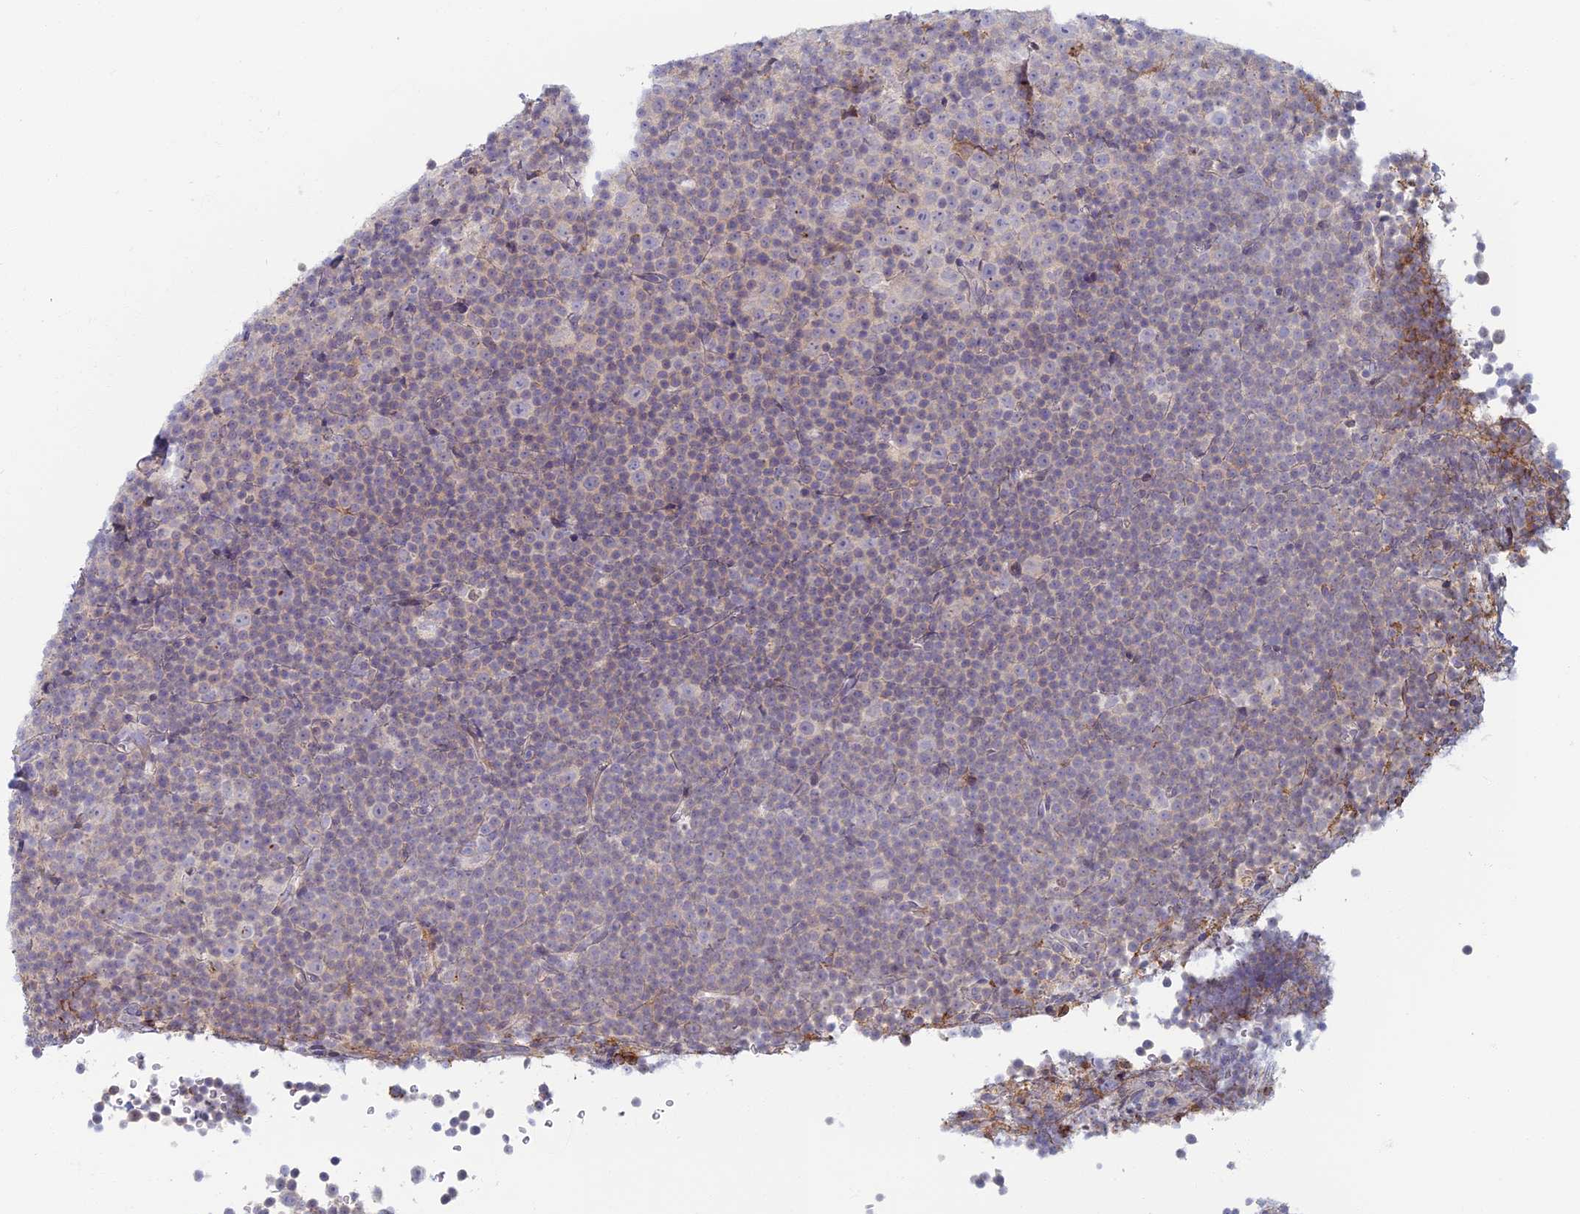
{"staining": {"intensity": "negative", "quantity": "none", "location": "none"}, "tissue": "lymphoma", "cell_type": "Tumor cells", "image_type": "cancer", "snomed": [{"axis": "morphology", "description": "Malignant lymphoma, non-Hodgkin's type, Low grade"}, {"axis": "topography", "description": "Lymph node"}], "caption": "A high-resolution photomicrograph shows immunohistochemistry staining of lymphoma, which shows no significant staining in tumor cells.", "gene": "CHMP4B", "patient": {"sex": "female", "age": 67}}